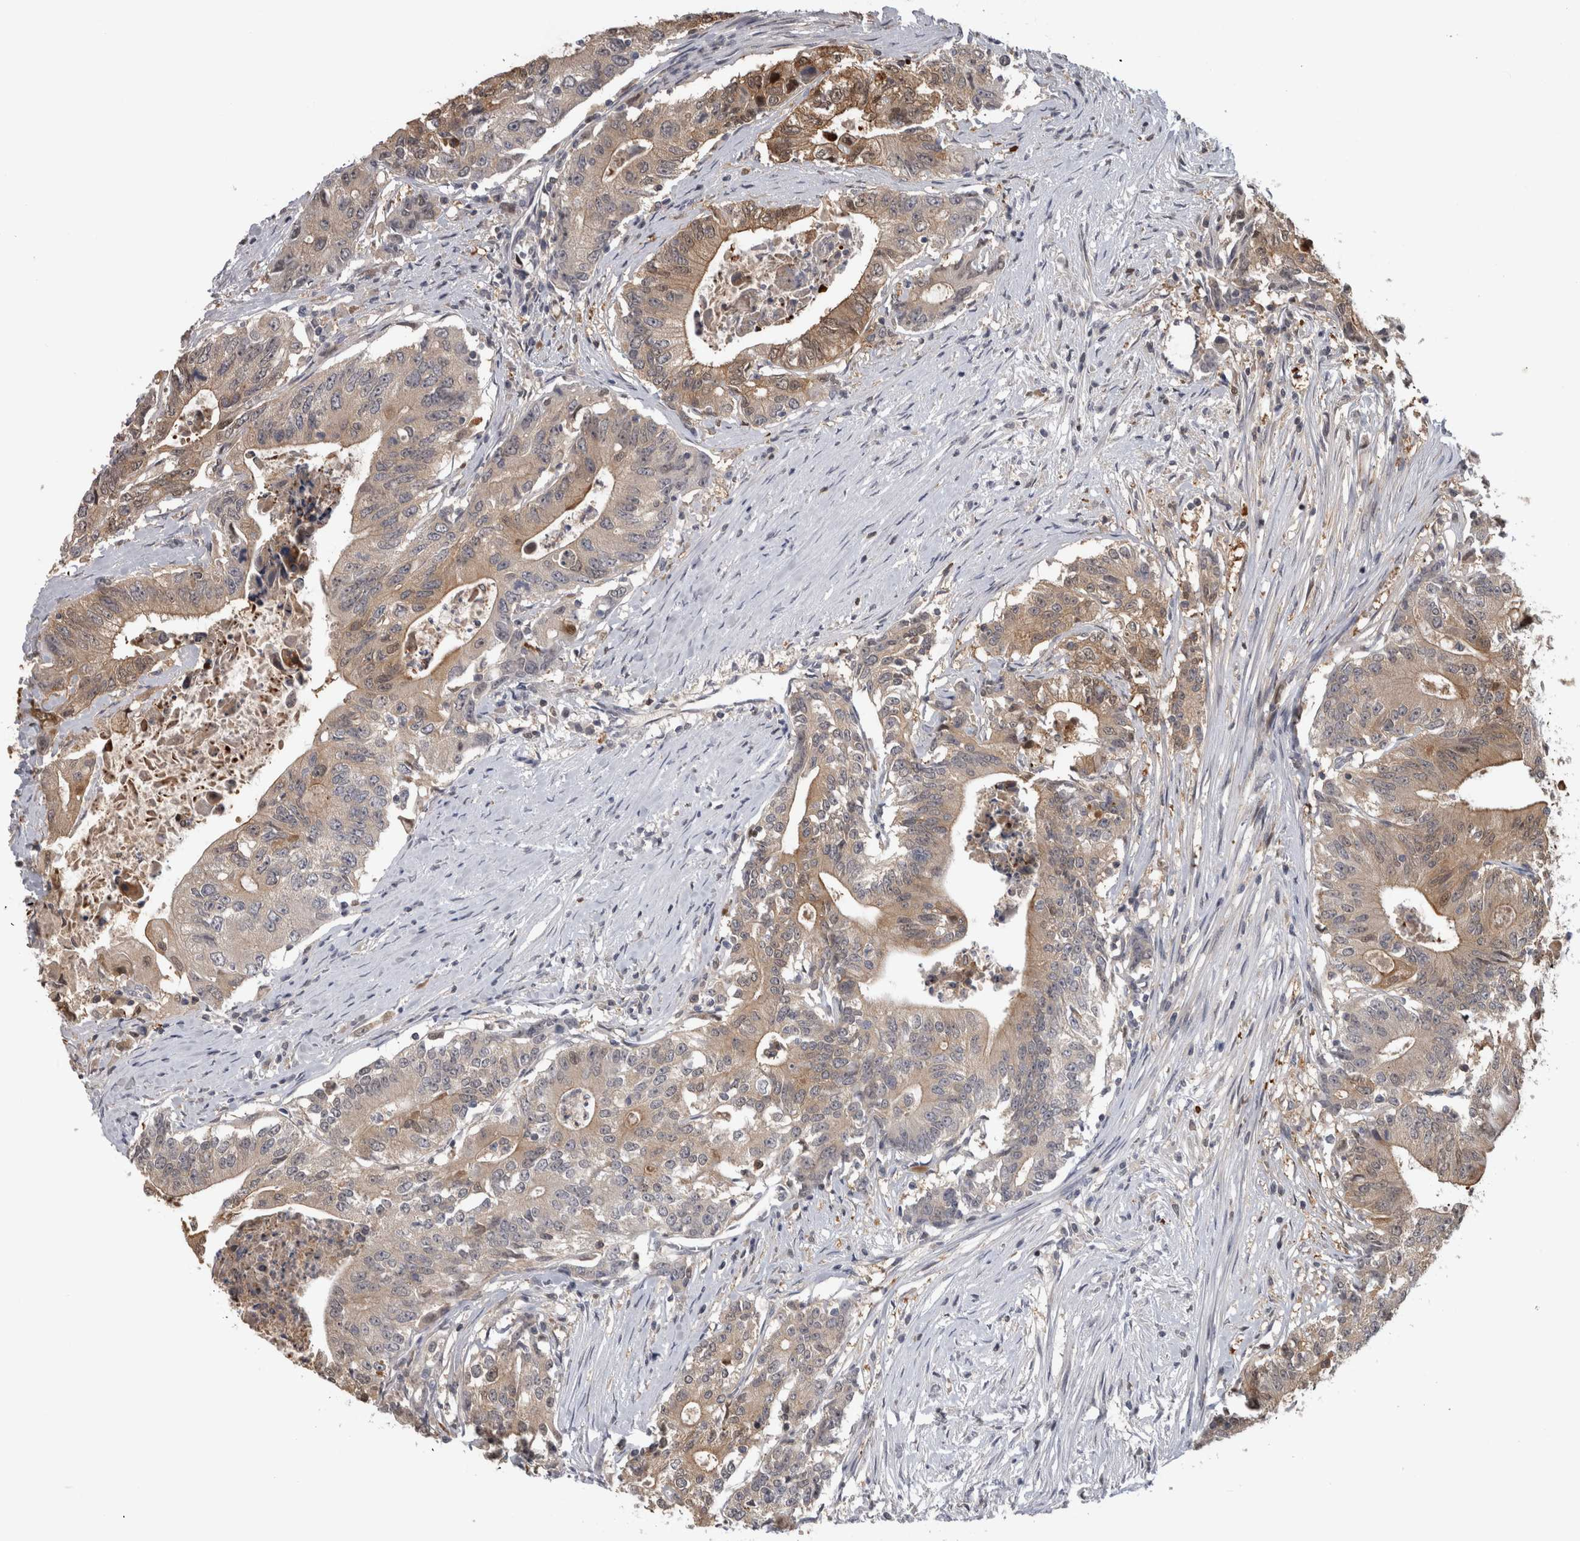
{"staining": {"intensity": "moderate", "quantity": ">75%", "location": "cytoplasmic/membranous,nuclear"}, "tissue": "colorectal cancer", "cell_type": "Tumor cells", "image_type": "cancer", "snomed": [{"axis": "morphology", "description": "Adenocarcinoma, NOS"}, {"axis": "topography", "description": "Colon"}], "caption": "Protein staining by immunohistochemistry (IHC) reveals moderate cytoplasmic/membranous and nuclear expression in about >75% of tumor cells in colorectal adenocarcinoma.", "gene": "USH1G", "patient": {"sex": "female", "age": 77}}